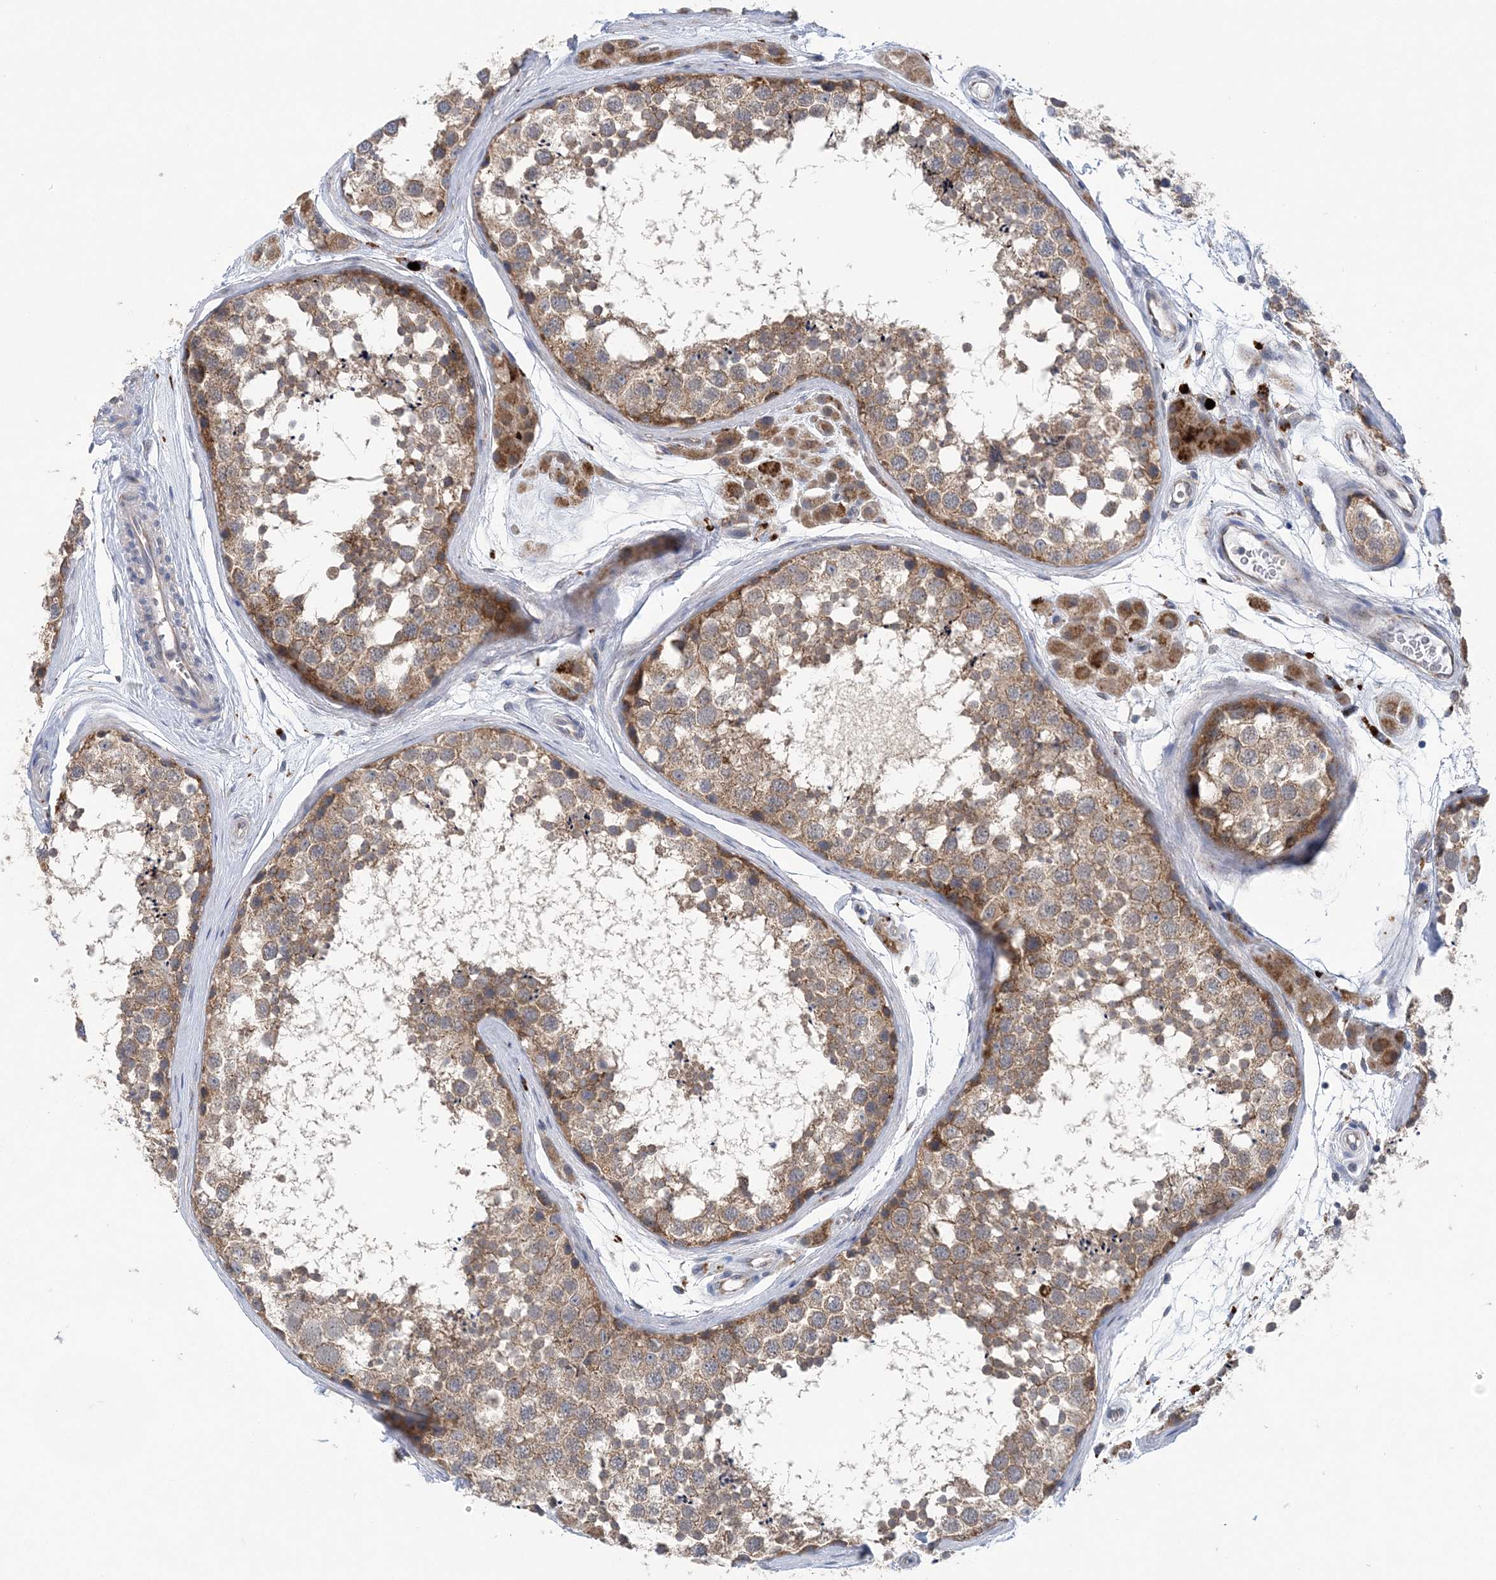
{"staining": {"intensity": "moderate", "quantity": ">75%", "location": "cytoplasmic/membranous"}, "tissue": "testis", "cell_type": "Cells in seminiferous ducts", "image_type": "normal", "snomed": [{"axis": "morphology", "description": "Normal tissue, NOS"}, {"axis": "topography", "description": "Testis"}], "caption": "Immunohistochemistry (IHC) staining of normal testis, which demonstrates medium levels of moderate cytoplasmic/membranous positivity in about >75% of cells in seminiferous ducts indicating moderate cytoplasmic/membranous protein positivity. The staining was performed using DAB (brown) for protein detection and nuclei were counterstained in hematoxylin (blue).", "gene": "COPE", "patient": {"sex": "male", "age": 56}}